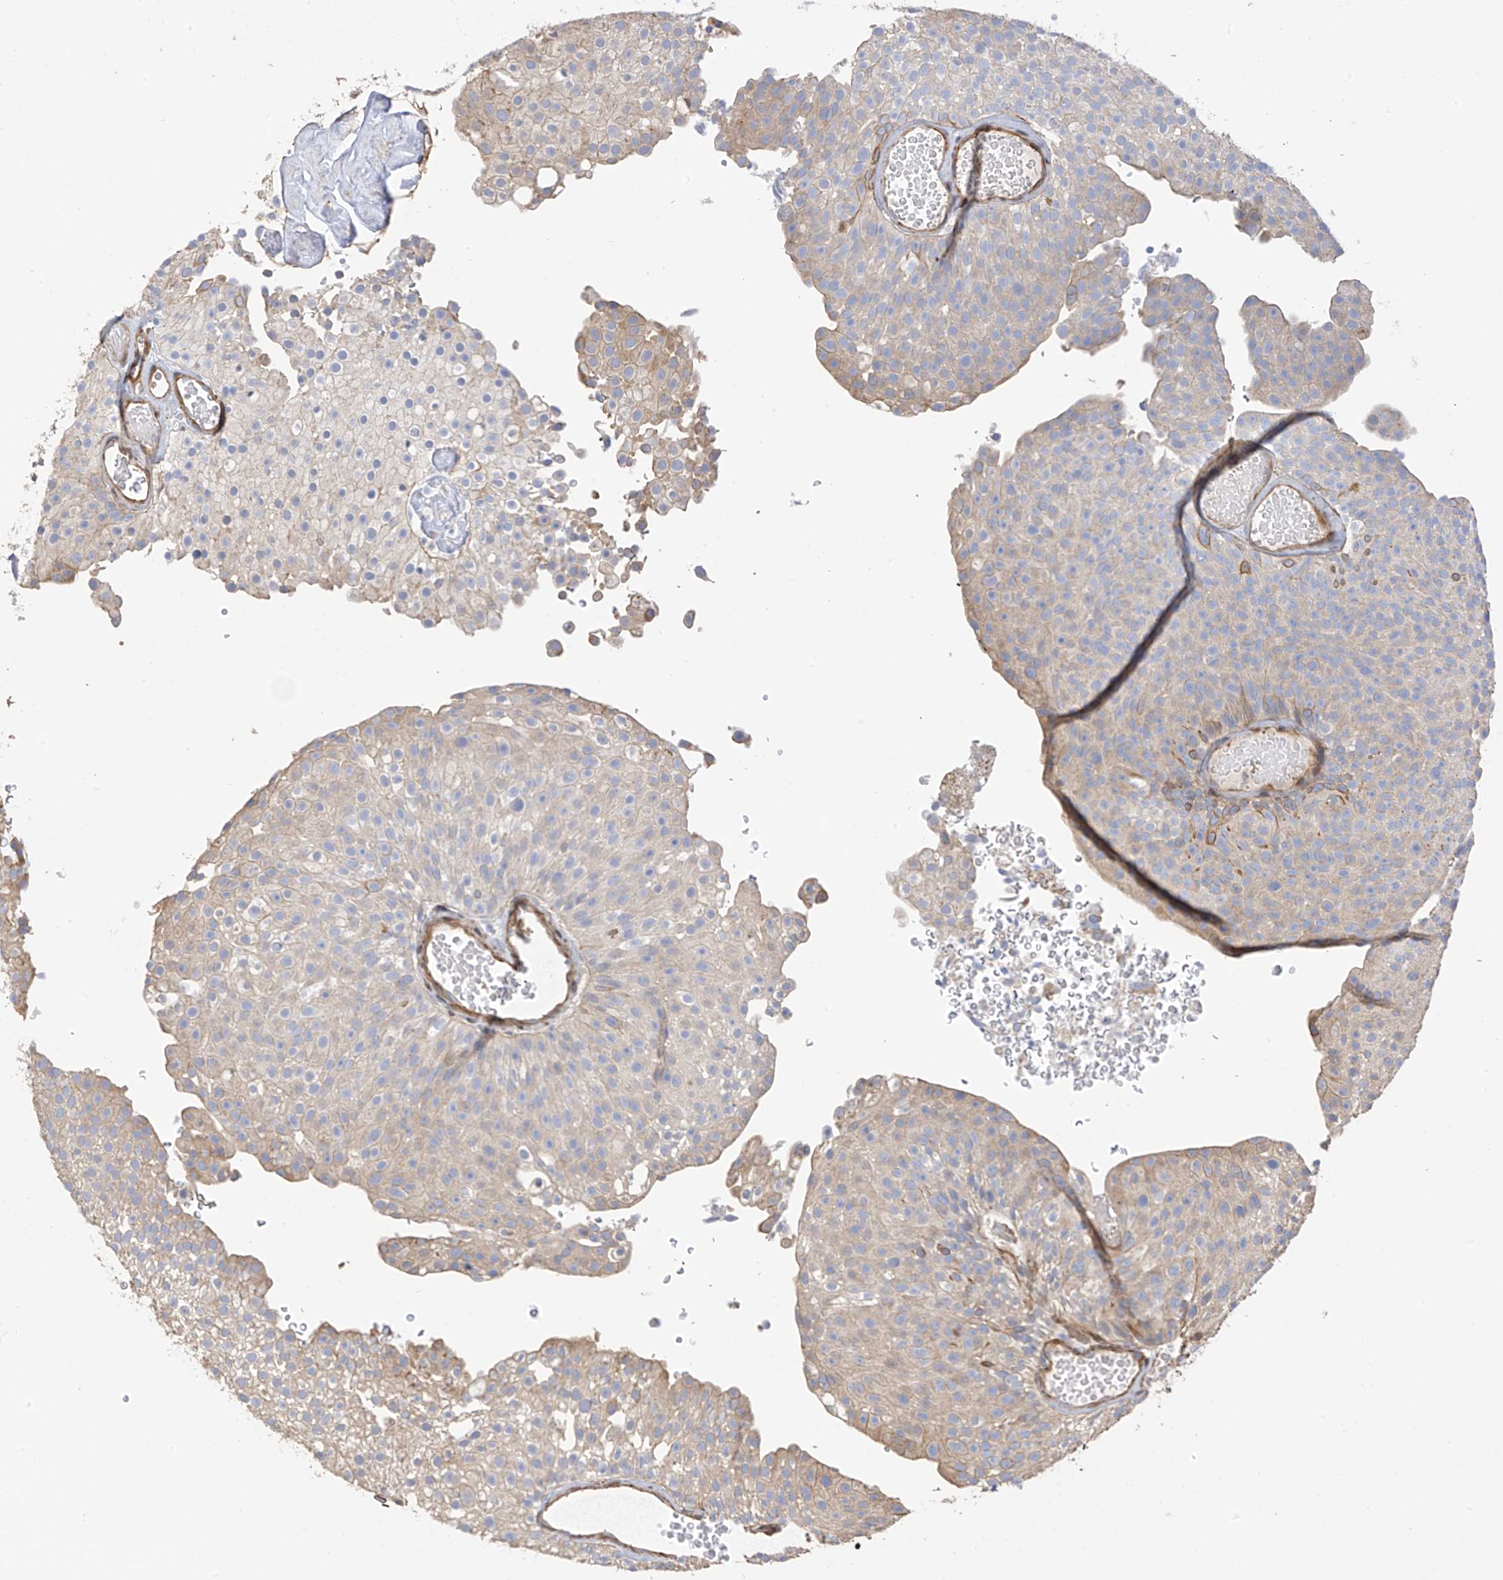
{"staining": {"intensity": "moderate", "quantity": "<25%", "location": "cytoplasmic/membranous"}, "tissue": "urothelial cancer", "cell_type": "Tumor cells", "image_type": "cancer", "snomed": [{"axis": "morphology", "description": "Urothelial carcinoma, Low grade"}, {"axis": "topography", "description": "Urinary bladder"}], "caption": "Brown immunohistochemical staining in human urothelial cancer exhibits moderate cytoplasmic/membranous positivity in approximately <25% of tumor cells.", "gene": "SLC43A3", "patient": {"sex": "male", "age": 78}}